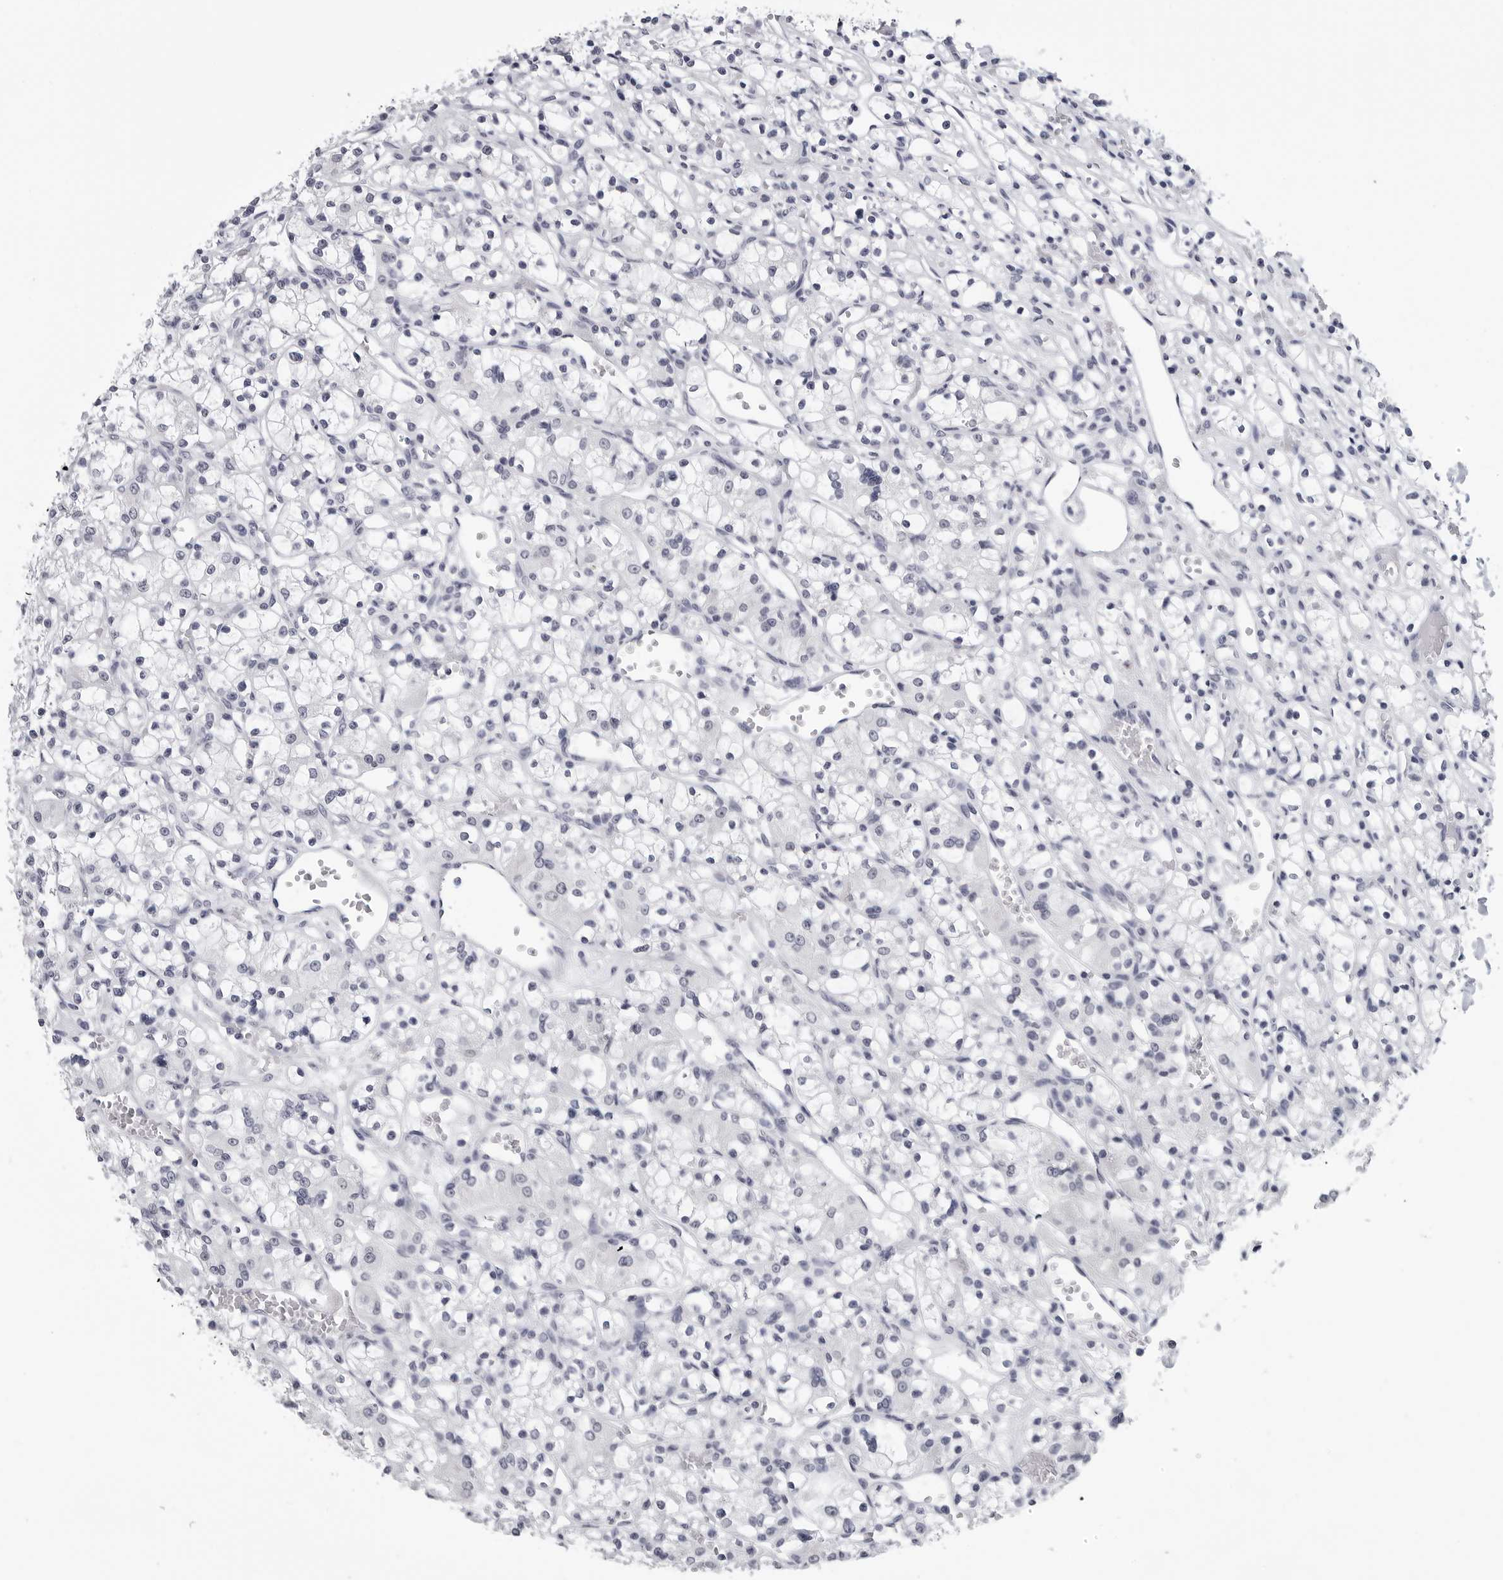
{"staining": {"intensity": "negative", "quantity": "none", "location": "none"}, "tissue": "renal cancer", "cell_type": "Tumor cells", "image_type": "cancer", "snomed": [{"axis": "morphology", "description": "Adenocarcinoma, NOS"}, {"axis": "topography", "description": "Kidney"}], "caption": "This is a photomicrograph of immunohistochemistry staining of renal adenocarcinoma, which shows no expression in tumor cells.", "gene": "GNL2", "patient": {"sex": "female", "age": 59}}